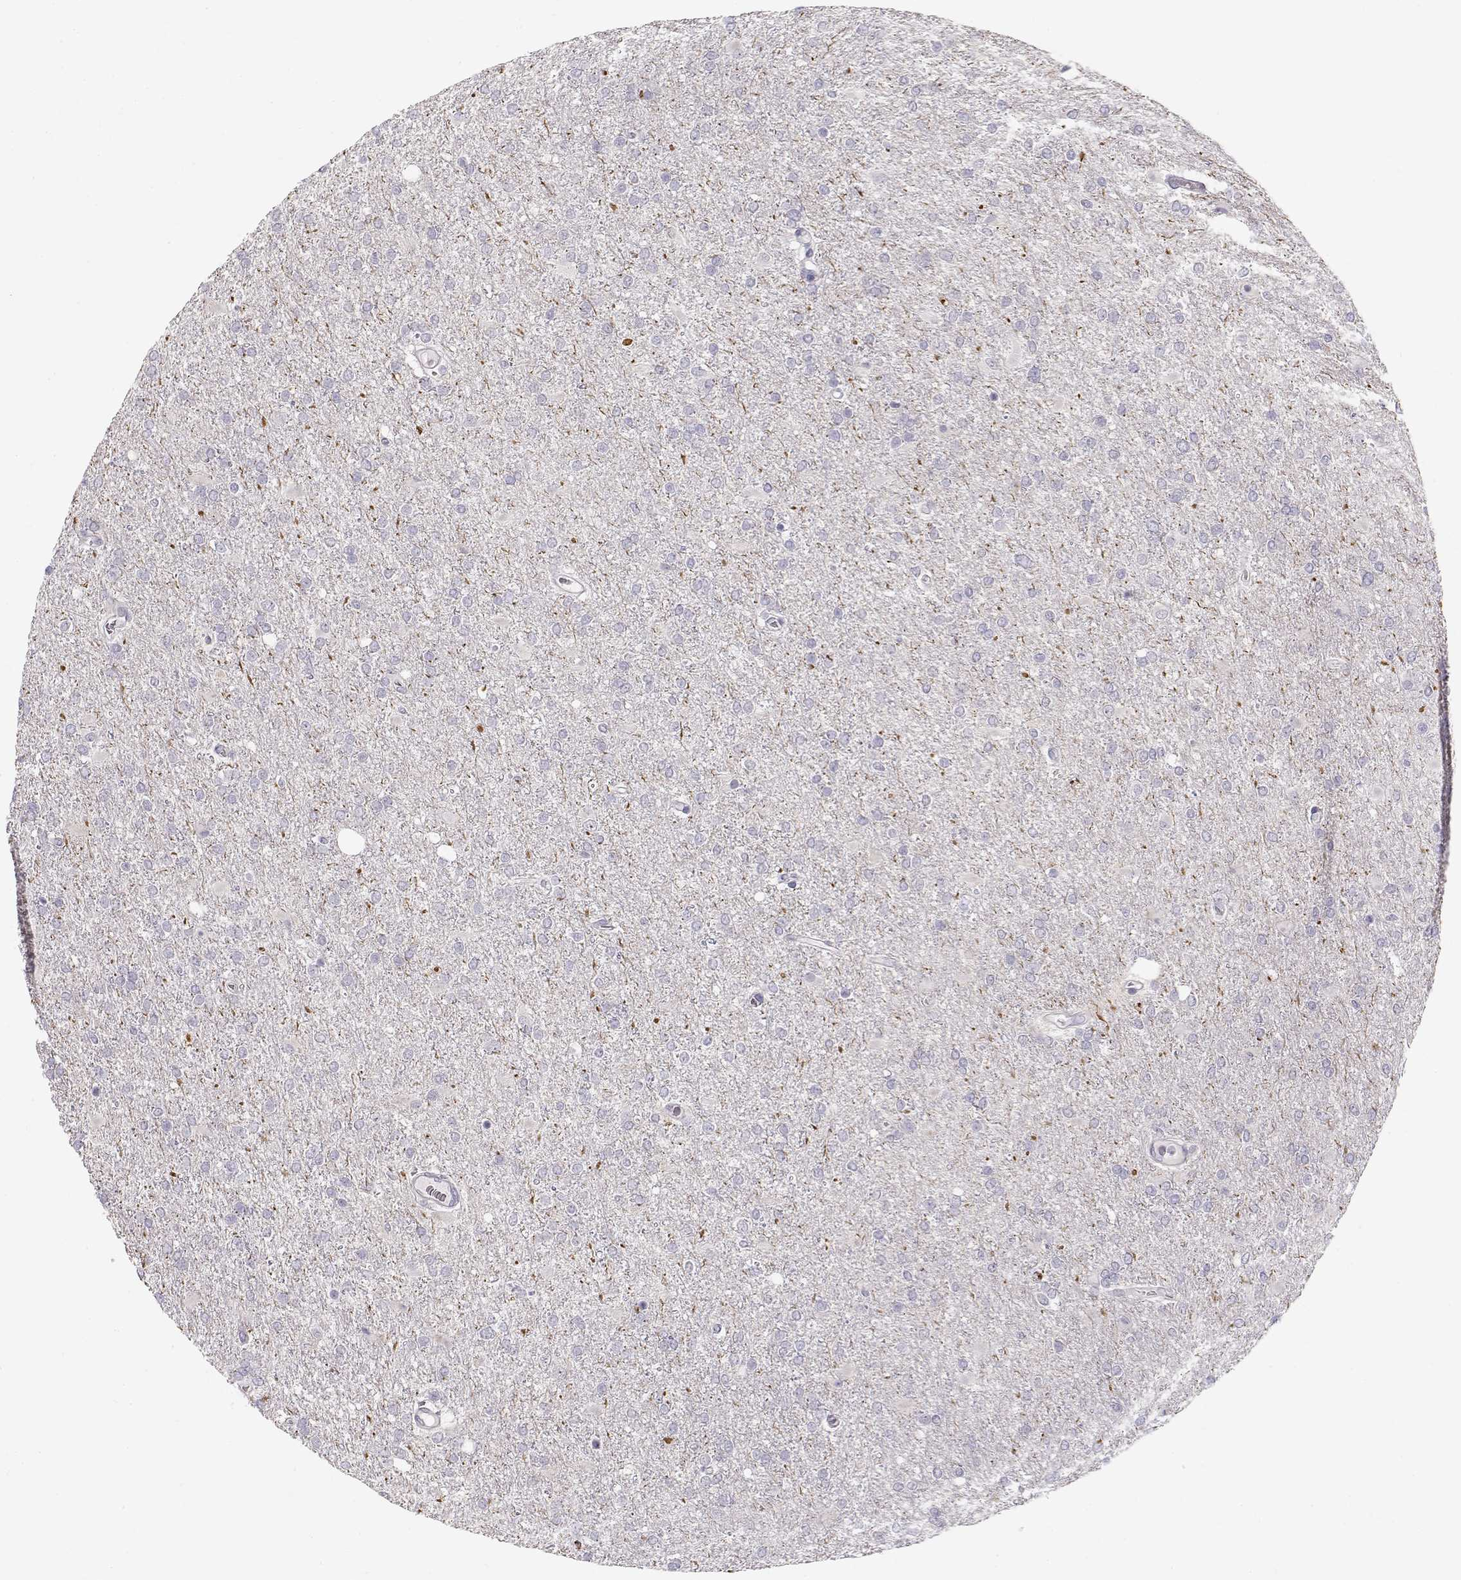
{"staining": {"intensity": "negative", "quantity": "none", "location": "none"}, "tissue": "glioma", "cell_type": "Tumor cells", "image_type": "cancer", "snomed": [{"axis": "morphology", "description": "Glioma, malignant, High grade"}, {"axis": "topography", "description": "Cerebral cortex"}], "caption": "High magnification brightfield microscopy of malignant glioma (high-grade) stained with DAB (3,3'-diaminobenzidine) (brown) and counterstained with hematoxylin (blue): tumor cells show no significant staining.", "gene": "TTC26", "patient": {"sex": "male", "age": 70}}